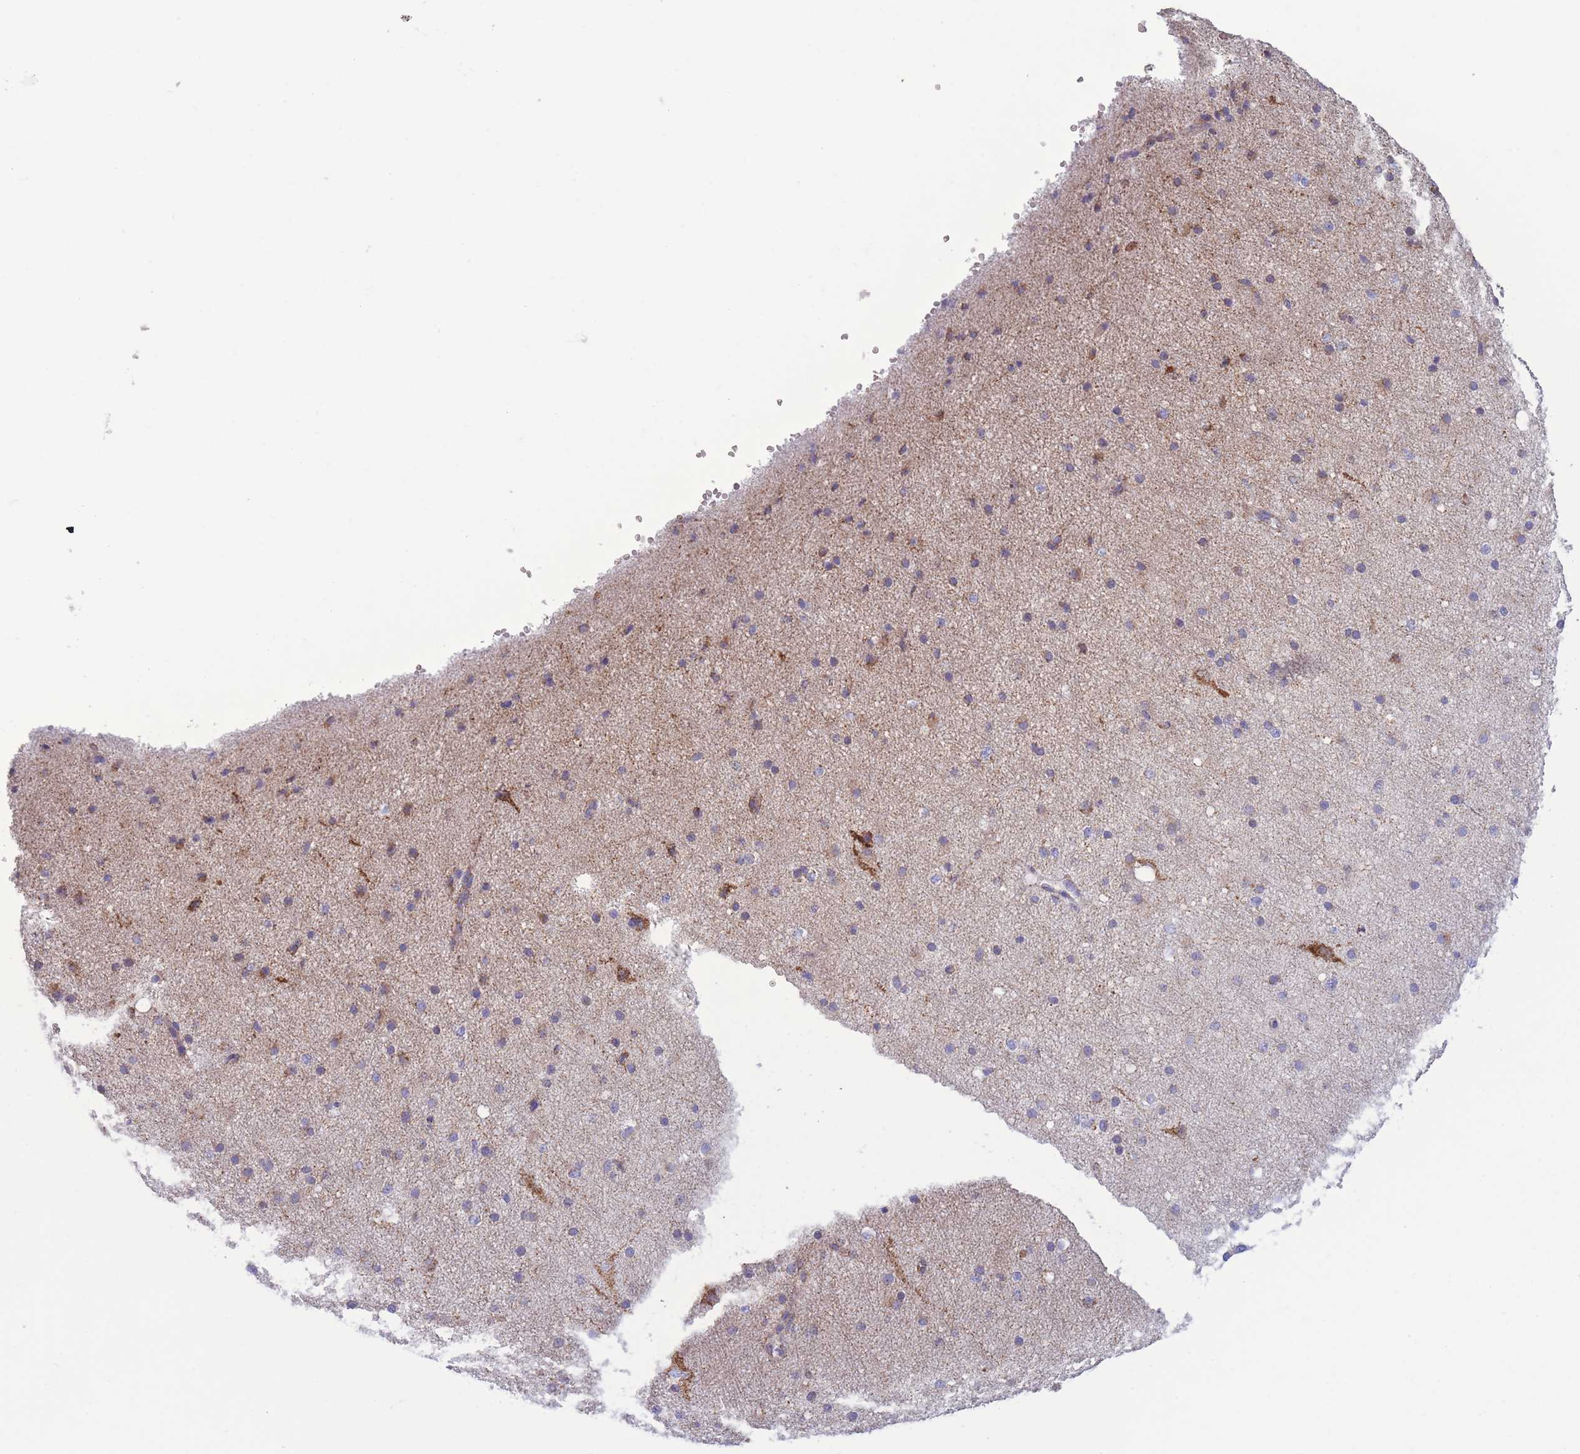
{"staining": {"intensity": "negative", "quantity": "none", "location": "none"}, "tissue": "cerebral cortex", "cell_type": "Endothelial cells", "image_type": "normal", "snomed": [{"axis": "morphology", "description": "Normal tissue, NOS"}, {"axis": "morphology", "description": "Developmental malformation"}, {"axis": "topography", "description": "Cerebral cortex"}], "caption": "Immunohistochemistry micrograph of normal cerebral cortex: human cerebral cortex stained with DAB exhibits no significant protein positivity in endothelial cells. The staining was performed using DAB to visualize the protein expression in brown, while the nuclei were stained in blue with hematoxylin (Magnification: 20x).", "gene": "PDHA1", "patient": {"sex": "female", "age": 30}}